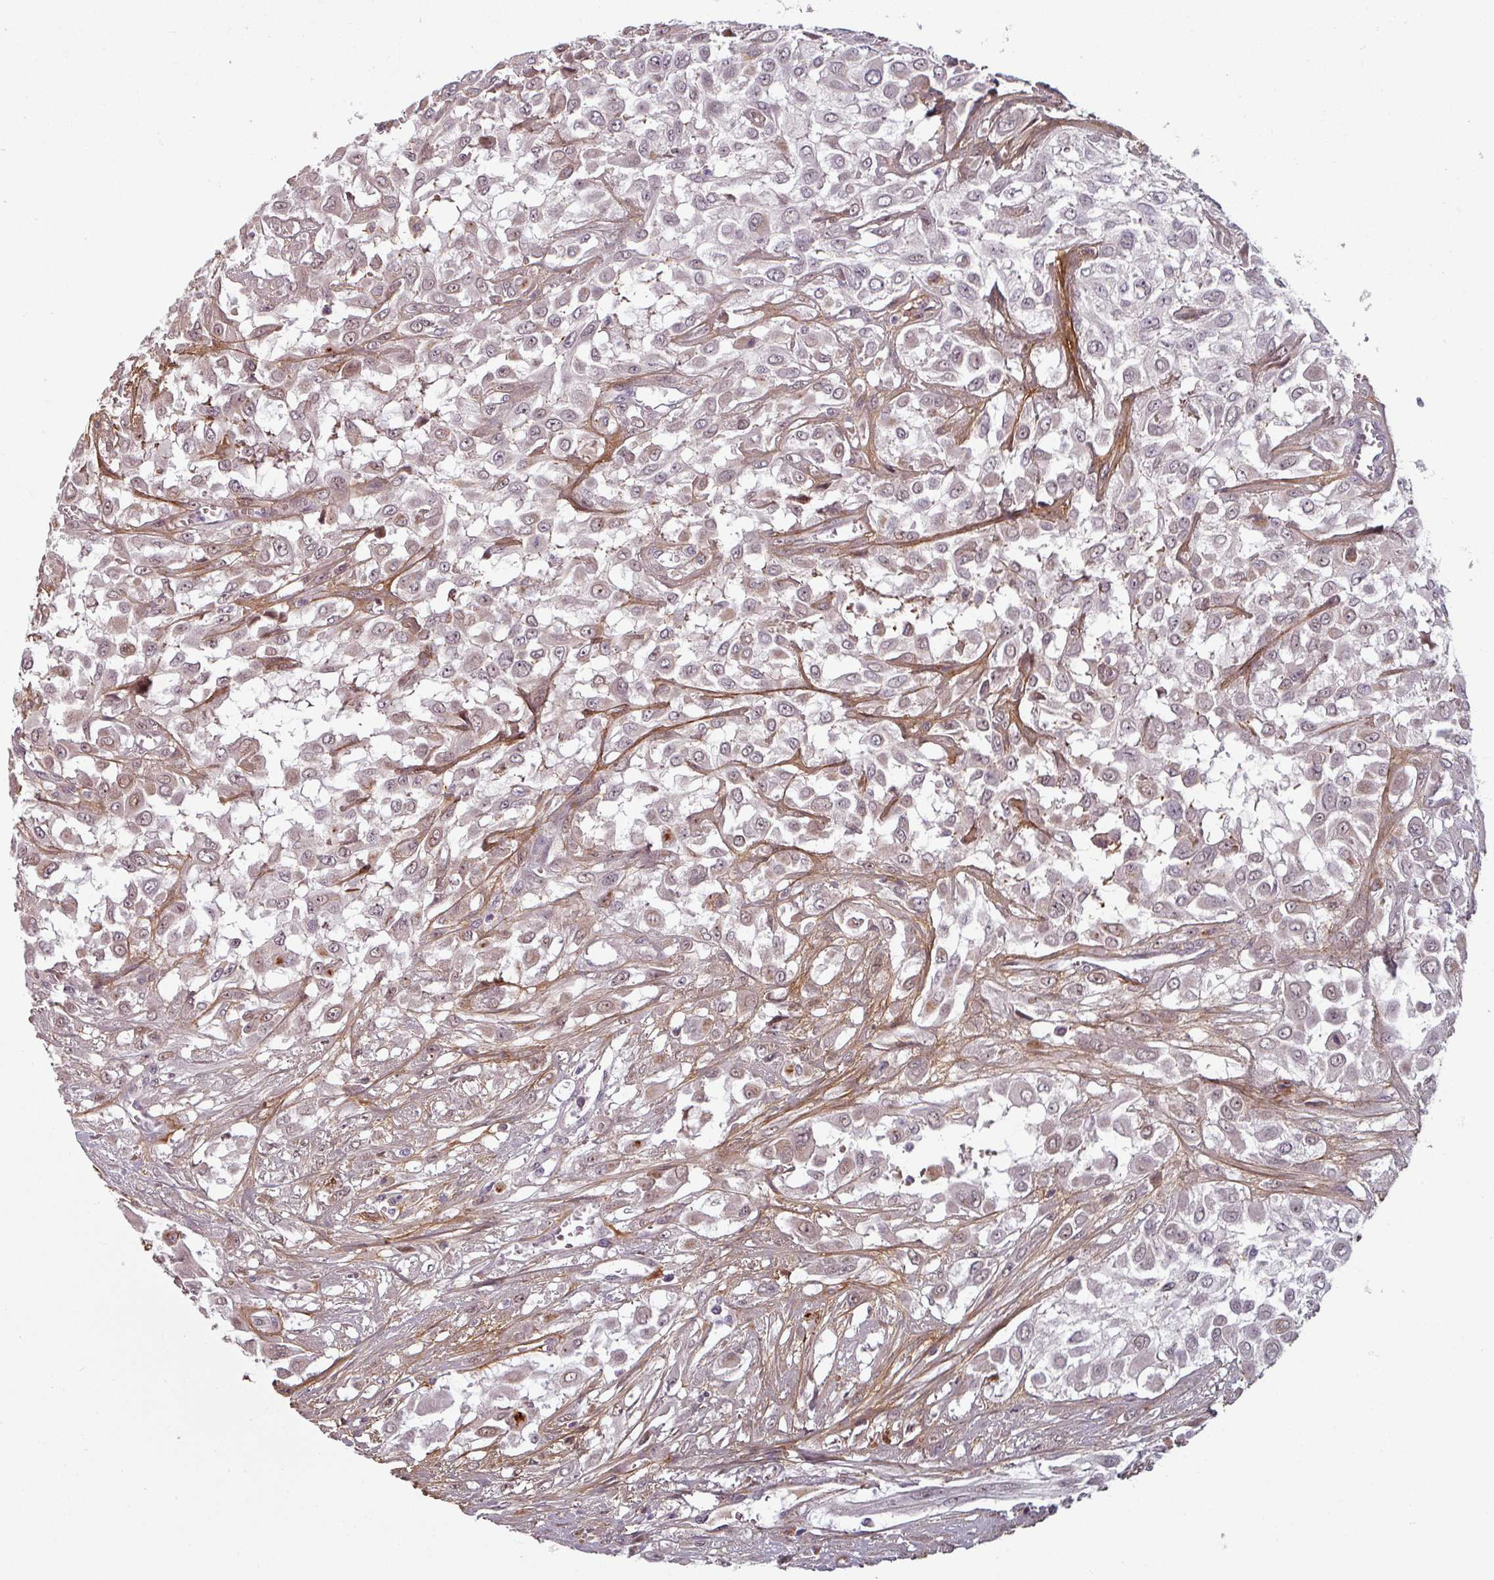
{"staining": {"intensity": "negative", "quantity": "none", "location": "none"}, "tissue": "urothelial cancer", "cell_type": "Tumor cells", "image_type": "cancer", "snomed": [{"axis": "morphology", "description": "Urothelial carcinoma, High grade"}, {"axis": "topography", "description": "Urinary bladder"}], "caption": "Tumor cells are negative for brown protein staining in urothelial carcinoma (high-grade).", "gene": "CYB5RL", "patient": {"sex": "male", "age": 57}}